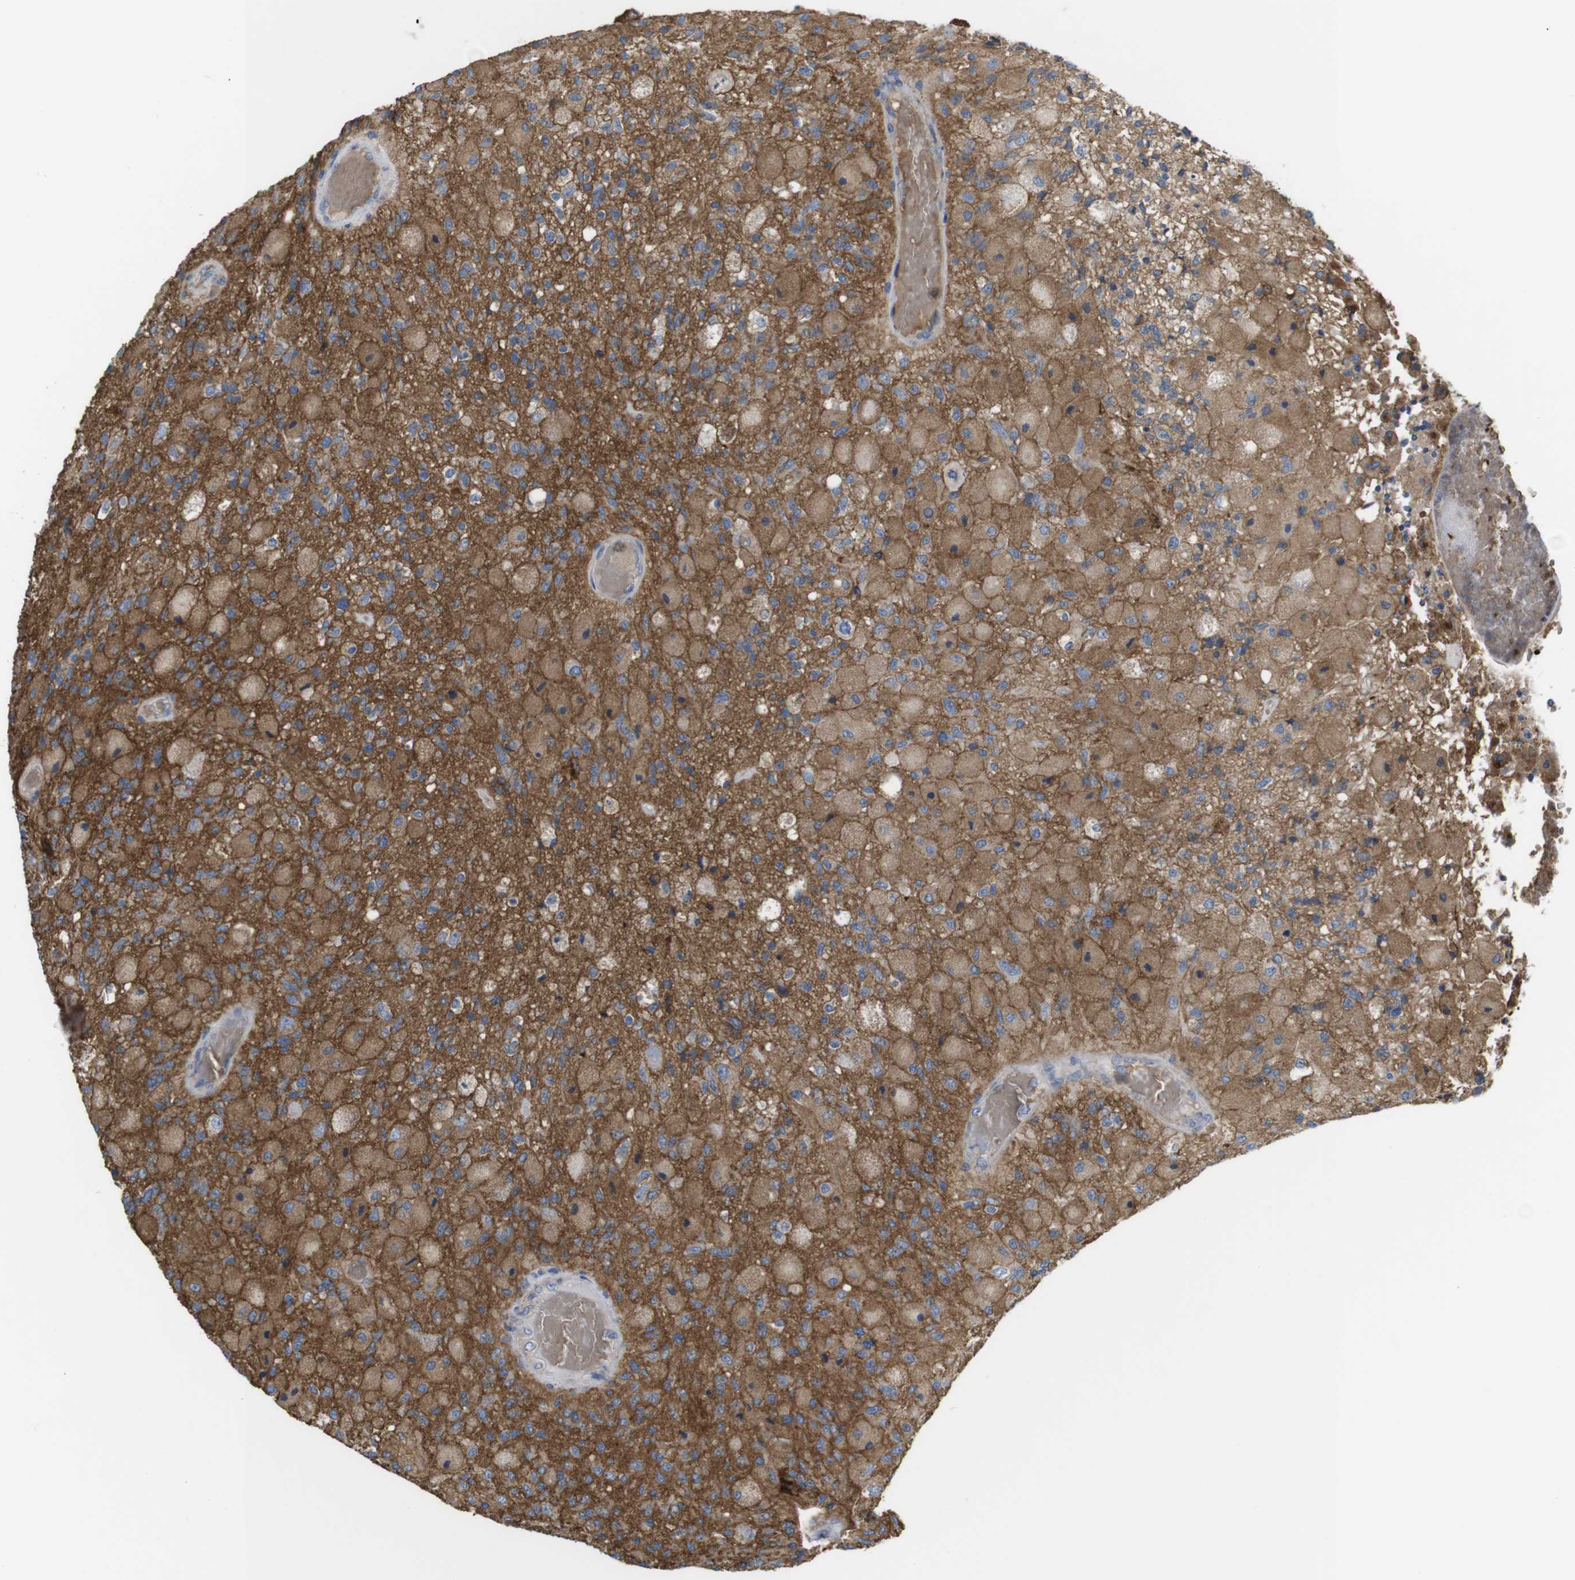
{"staining": {"intensity": "moderate", "quantity": ">75%", "location": "cytoplasmic/membranous"}, "tissue": "glioma", "cell_type": "Tumor cells", "image_type": "cancer", "snomed": [{"axis": "morphology", "description": "Normal tissue, NOS"}, {"axis": "morphology", "description": "Glioma, malignant, High grade"}, {"axis": "topography", "description": "Cerebral cortex"}], "caption": "Immunohistochemistry (IHC) photomicrograph of neoplastic tissue: human glioma stained using immunohistochemistry (IHC) exhibits medium levels of moderate protein expression localized specifically in the cytoplasmic/membranous of tumor cells, appearing as a cytoplasmic/membranous brown color.", "gene": "CYBRD1", "patient": {"sex": "male", "age": 77}}